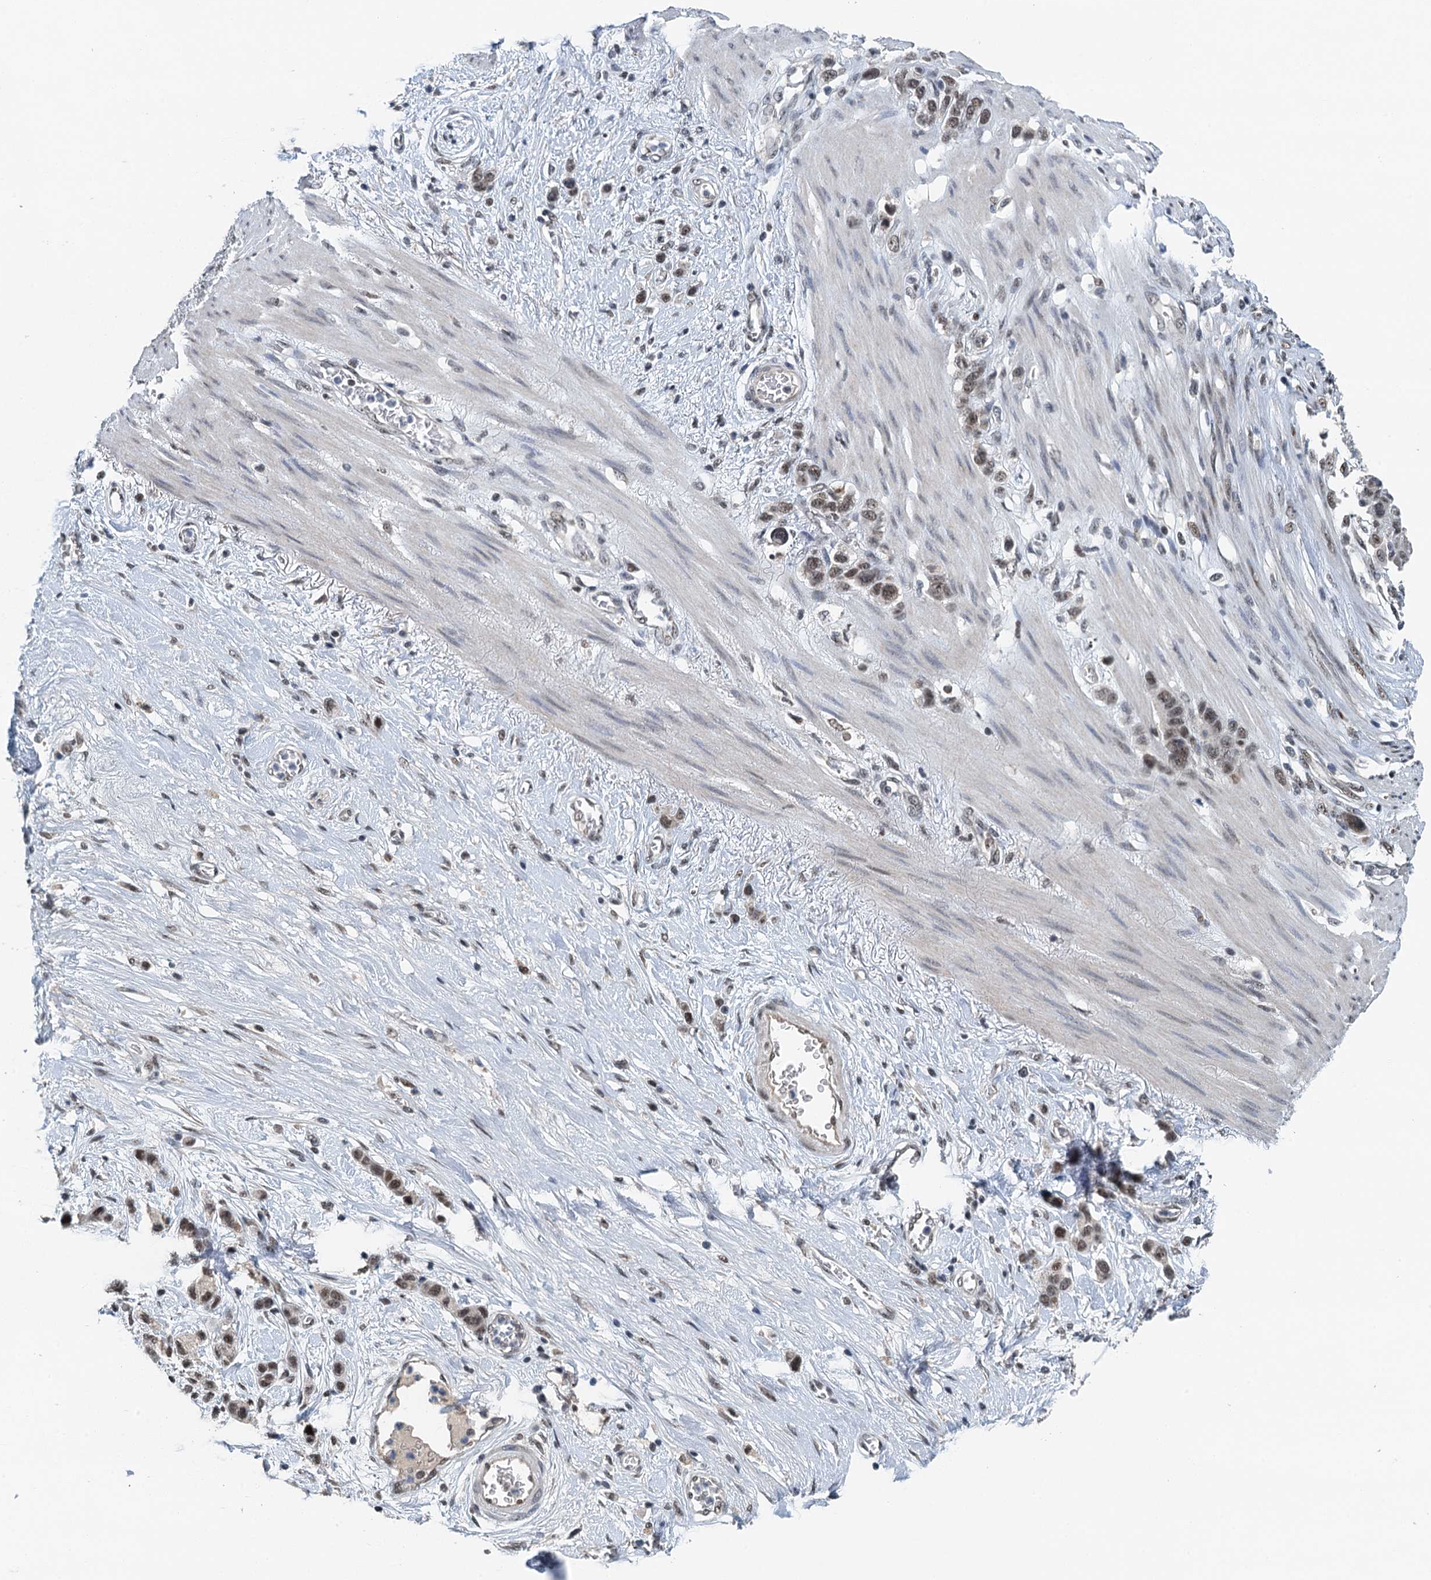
{"staining": {"intensity": "moderate", "quantity": ">75%", "location": "nuclear"}, "tissue": "stomach cancer", "cell_type": "Tumor cells", "image_type": "cancer", "snomed": [{"axis": "morphology", "description": "Adenocarcinoma, NOS"}, {"axis": "morphology", "description": "Adenocarcinoma, High grade"}, {"axis": "topography", "description": "Stomach, upper"}, {"axis": "topography", "description": "Stomach, lower"}], "caption": "Immunohistochemical staining of stomach cancer demonstrates medium levels of moderate nuclear expression in approximately >75% of tumor cells.", "gene": "MTA3", "patient": {"sex": "female", "age": 65}}